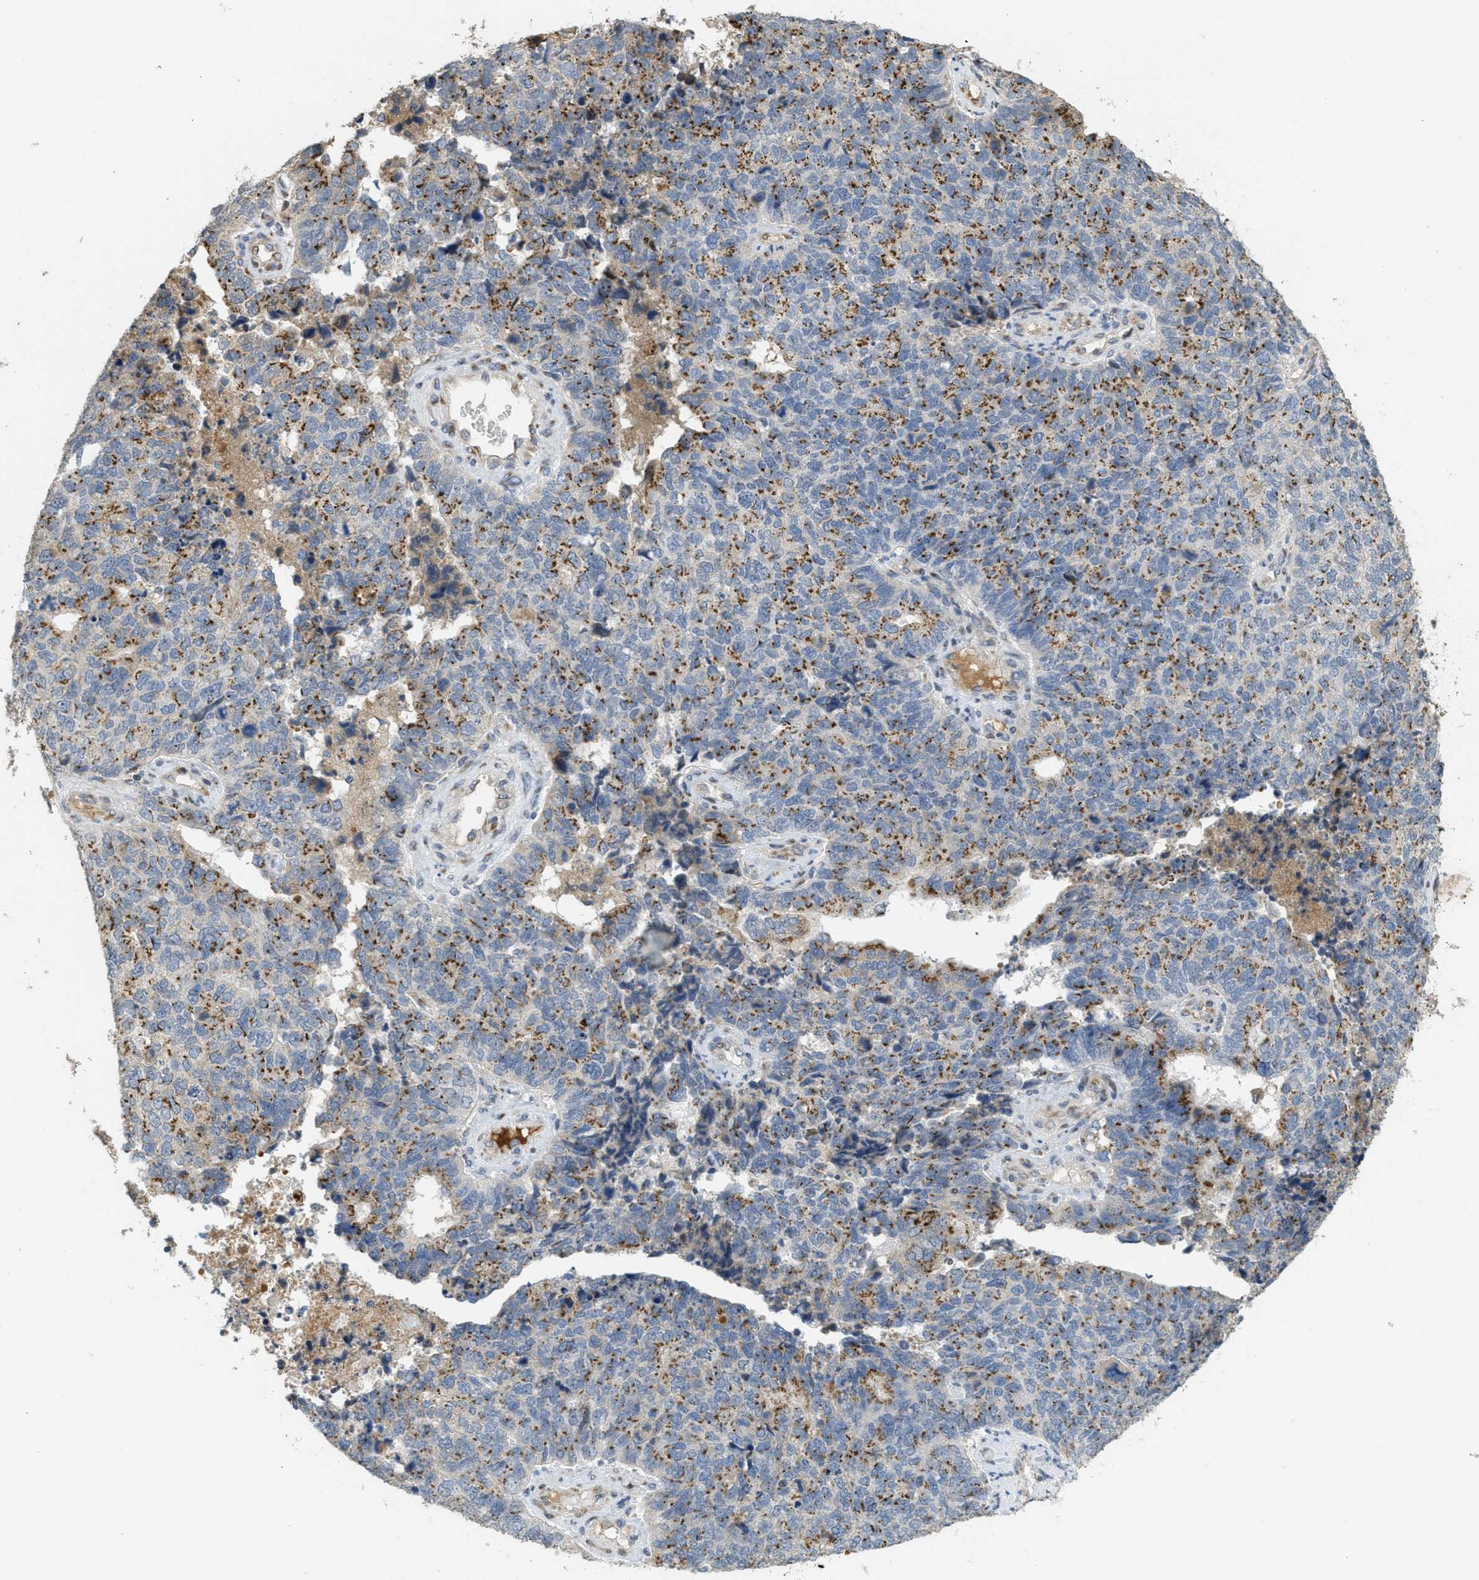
{"staining": {"intensity": "moderate", "quantity": ">75%", "location": "cytoplasmic/membranous"}, "tissue": "cervical cancer", "cell_type": "Tumor cells", "image_type": "cancer", "snomed": [{"axis": "morphology", "description": "Squamous cell carcinoma, NOS"}, {"axis": "topography", "description": "Cervix"}], "caption": "This micrograph demonstrates cervical cancer (squamous cell carcinoma) stained with immunohistochemistry to label a protein in brown. The cytoplasmic/membranous of tumor cells show moderate positivity for the protein. Nuclei are counter-stained blue.", "gene": "ZFPL1", "patient": {"sex": "female", "age": 63}}